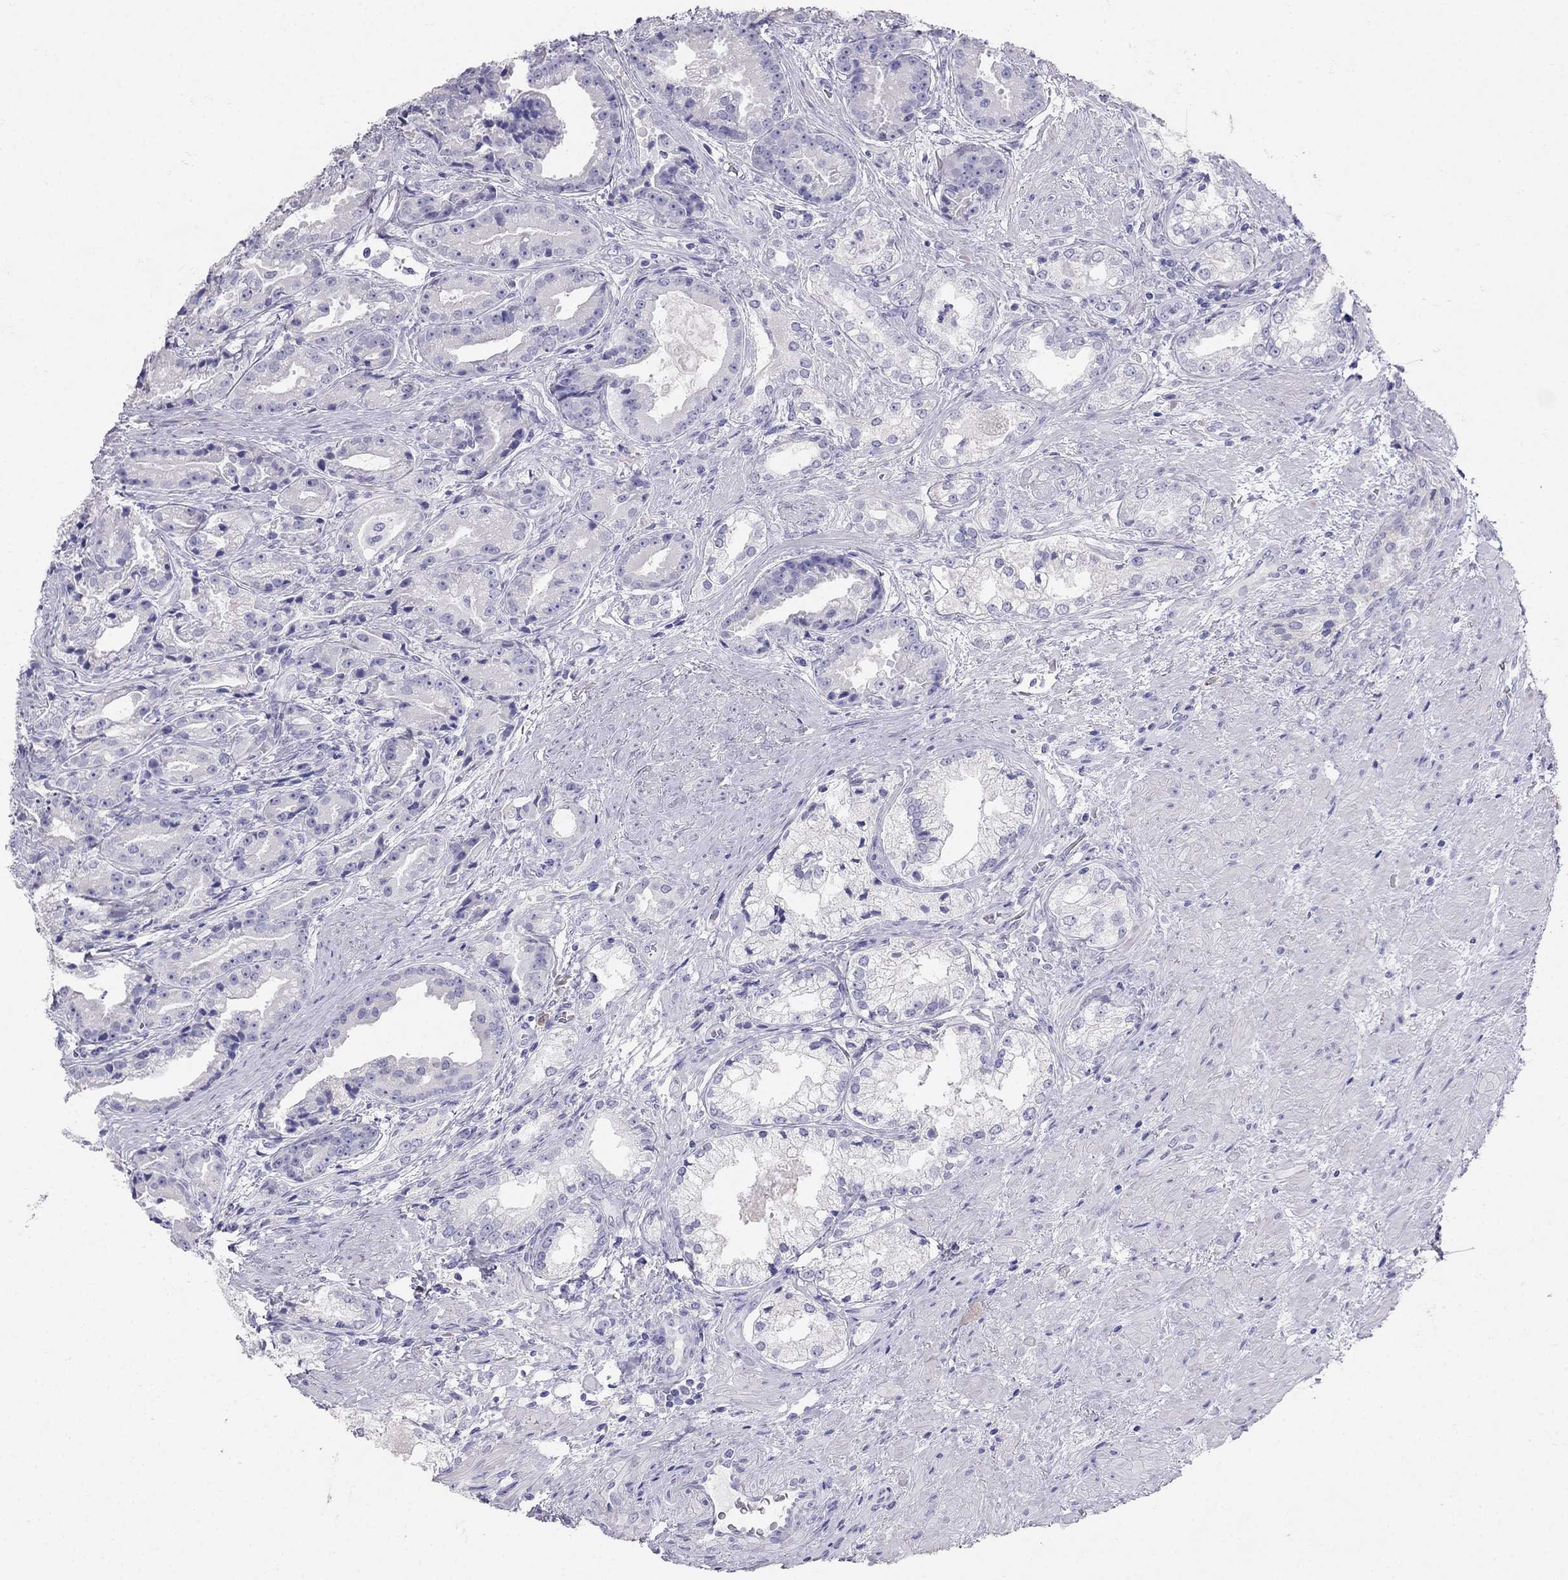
{"staining": {"intensity": "strong", "quantity": "<25%", "location": "cytoplasmic/membranous"}, "tissue": "prostate cancer", "cell_type": "Tumor cells", "image_type": "cancer", "snomed": [{"axis": "morphology", "description": "Adenocarcinoma, NOS"}, {"axis": "morphology", "description": "Adenocarcinoma, High grade"}, {"axis": "topography", "description": "Prostate"}], "caption": "The photomicrograph demonstrates staining of prostate adenocarcinoma, revealing strong cytoplasmic/membranous protein expression (brown color) within tumor cells. (Stains: DAB (3,3'-diaminobenzidine) in brown, nuclei in blue, Microscopy: brightfield microscopy at high magnification).", "gene": "RFLNA", "patient": {"sex": "male", "age": 64}}